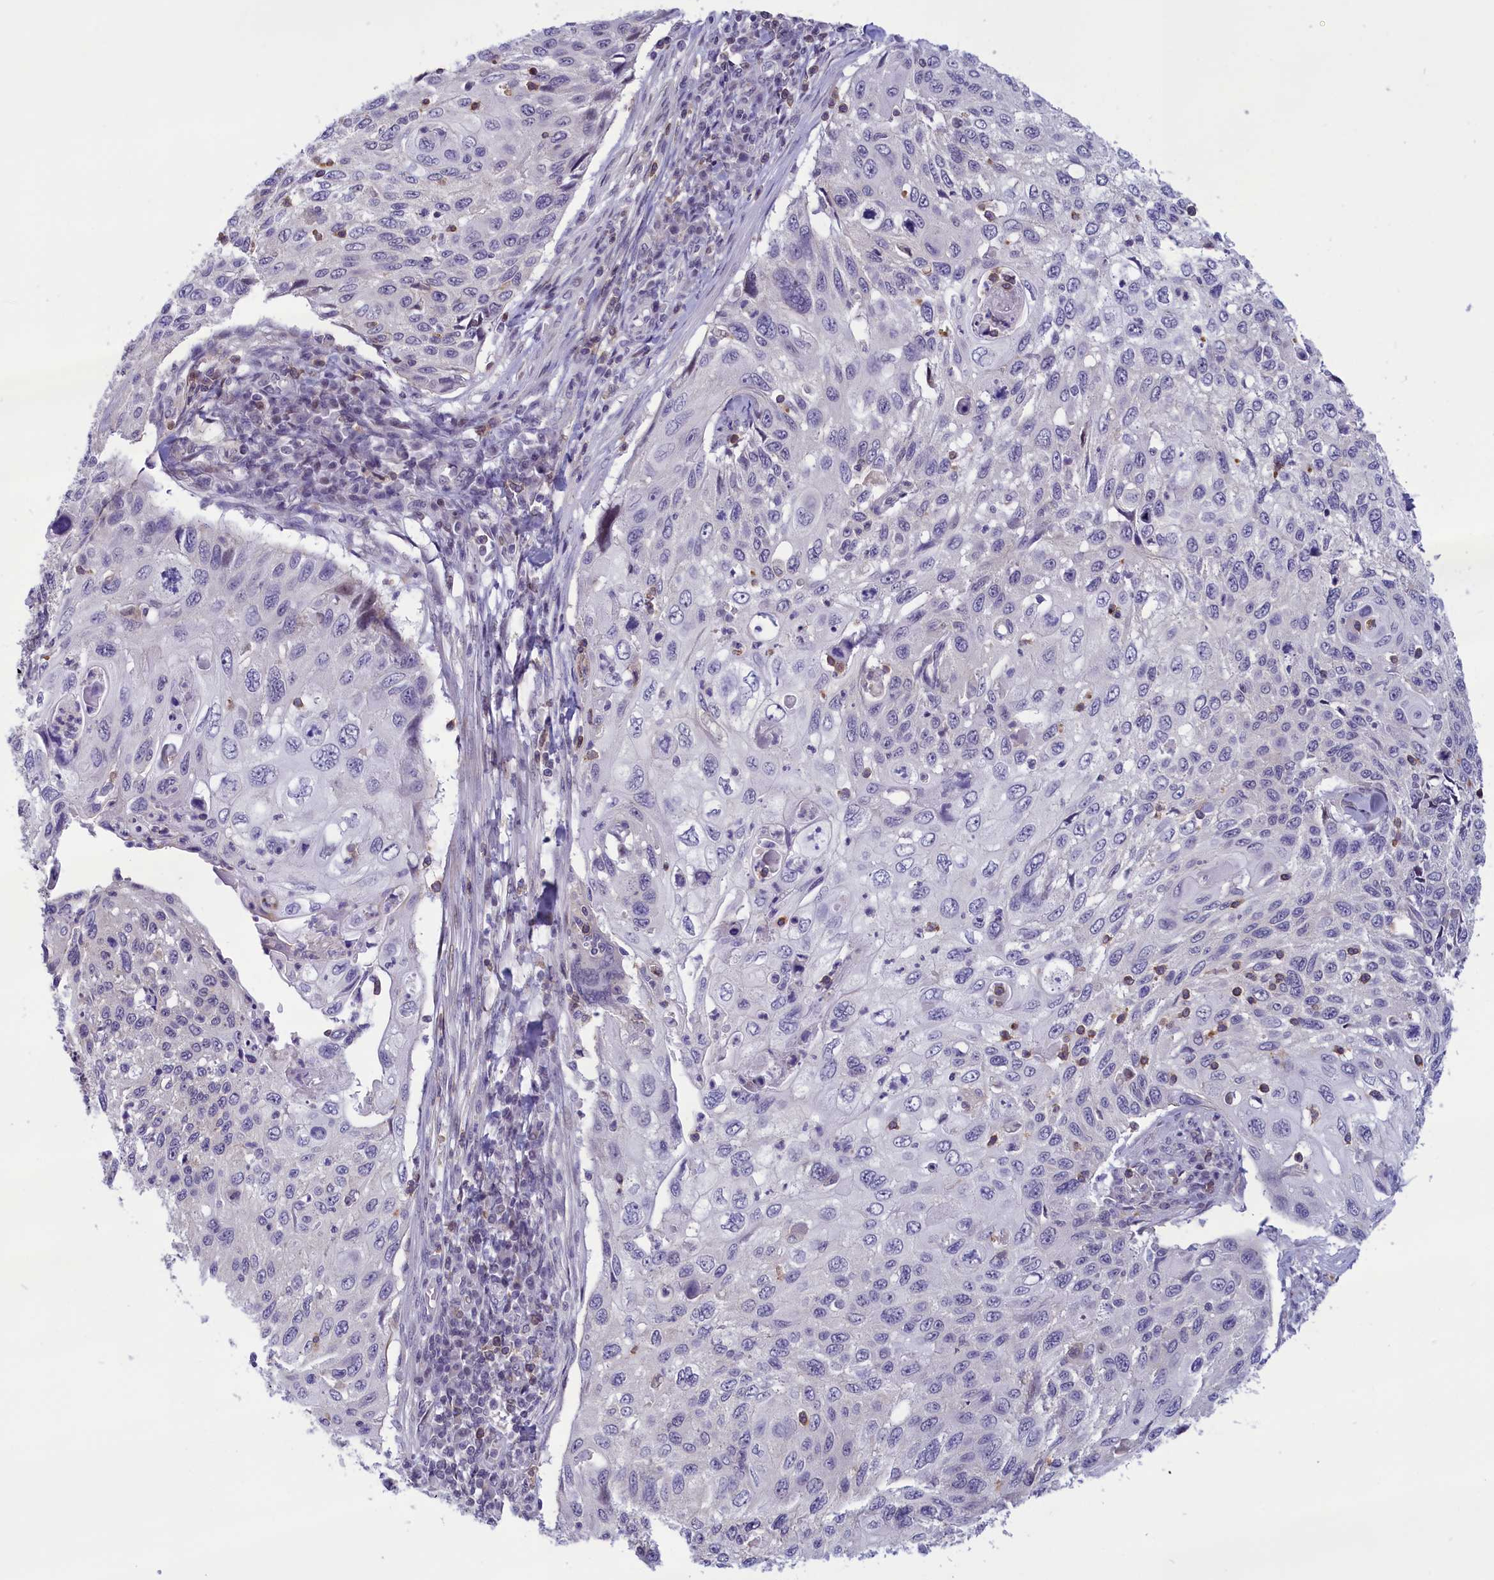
{"staining": {"intensity": "negative", "quantity": "none", "location": "none"}, "tissue": "cervical cancer", "cell_type": "Tumor cells", "image_type": "cancer", "snomed": [{"axis": "morphology", "description": "Squamous cell carcinoma, NOS"}, {"axis": "topography", "description": "Cervix"}], "caption": "Photomicrograph shows no significant protein staining in tumor cells of cervical squamous cell carcinoma.", "gene": "CORO2A", "patient": {"sex": "female", "age": 70}}